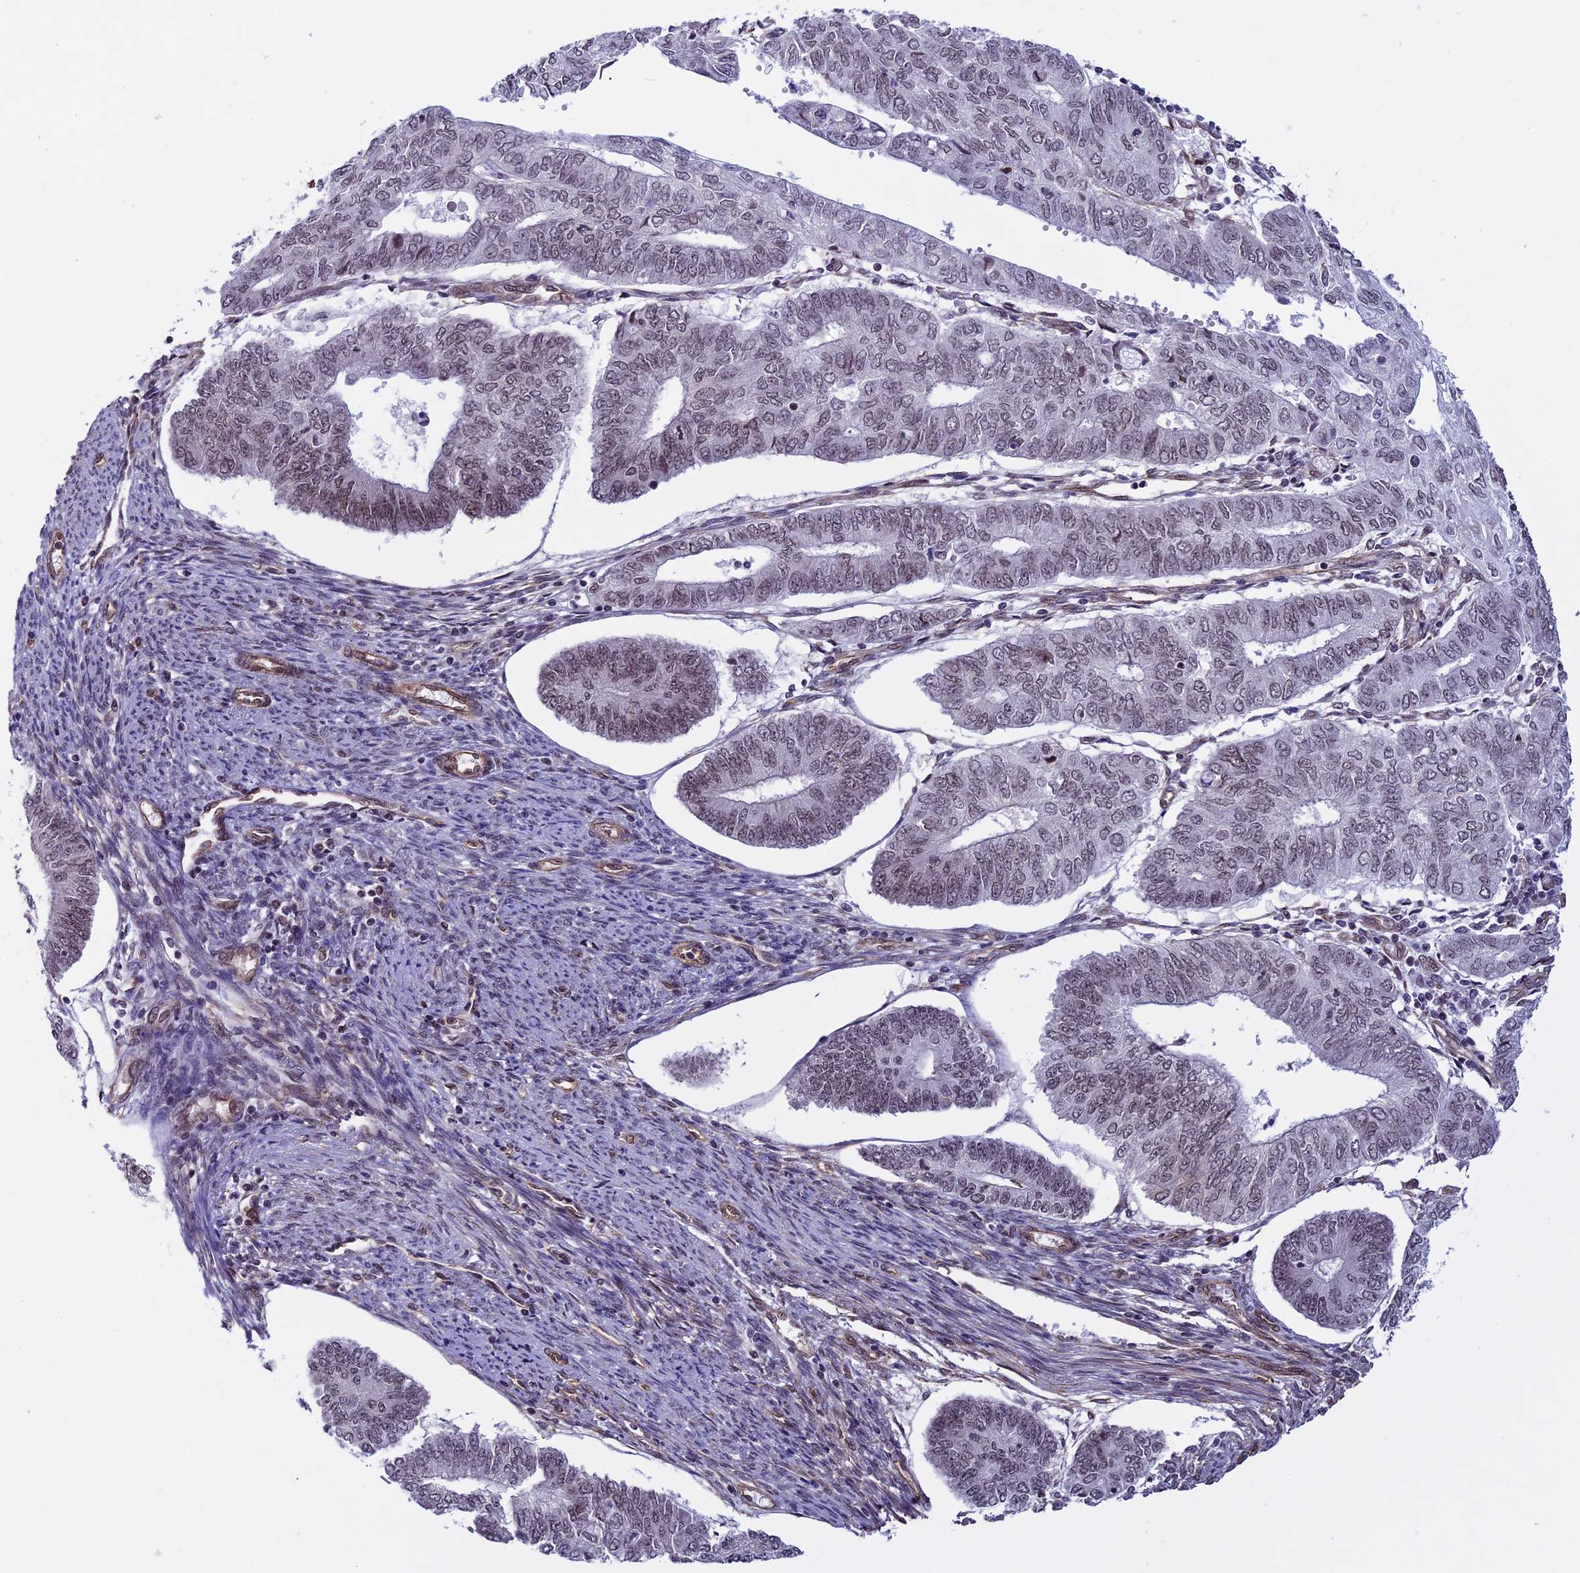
{"staining": {"intensity": "weak", "quantity": "<25%", "location": "nuclear"}, "tissue": "endometrial cancer", "cell_type": "Tumor cells", "image_type": "cancer", "snomed": [{"axis": "morphology", "description": "Adenocarcinoma, NOS"}, {"axis": "topography", "description": "Endometrium"}], "caption": "IHC photomicrograph of neoplastic tissue: human endometrial cancer (adenocarcinoma) stained with DAB (3,3'-diaminobenzidine) exhibits no significant protein staining in tumor cells.", "gene": "MPHOSPH8", "patient": {"sex": "female", "age": 68}}